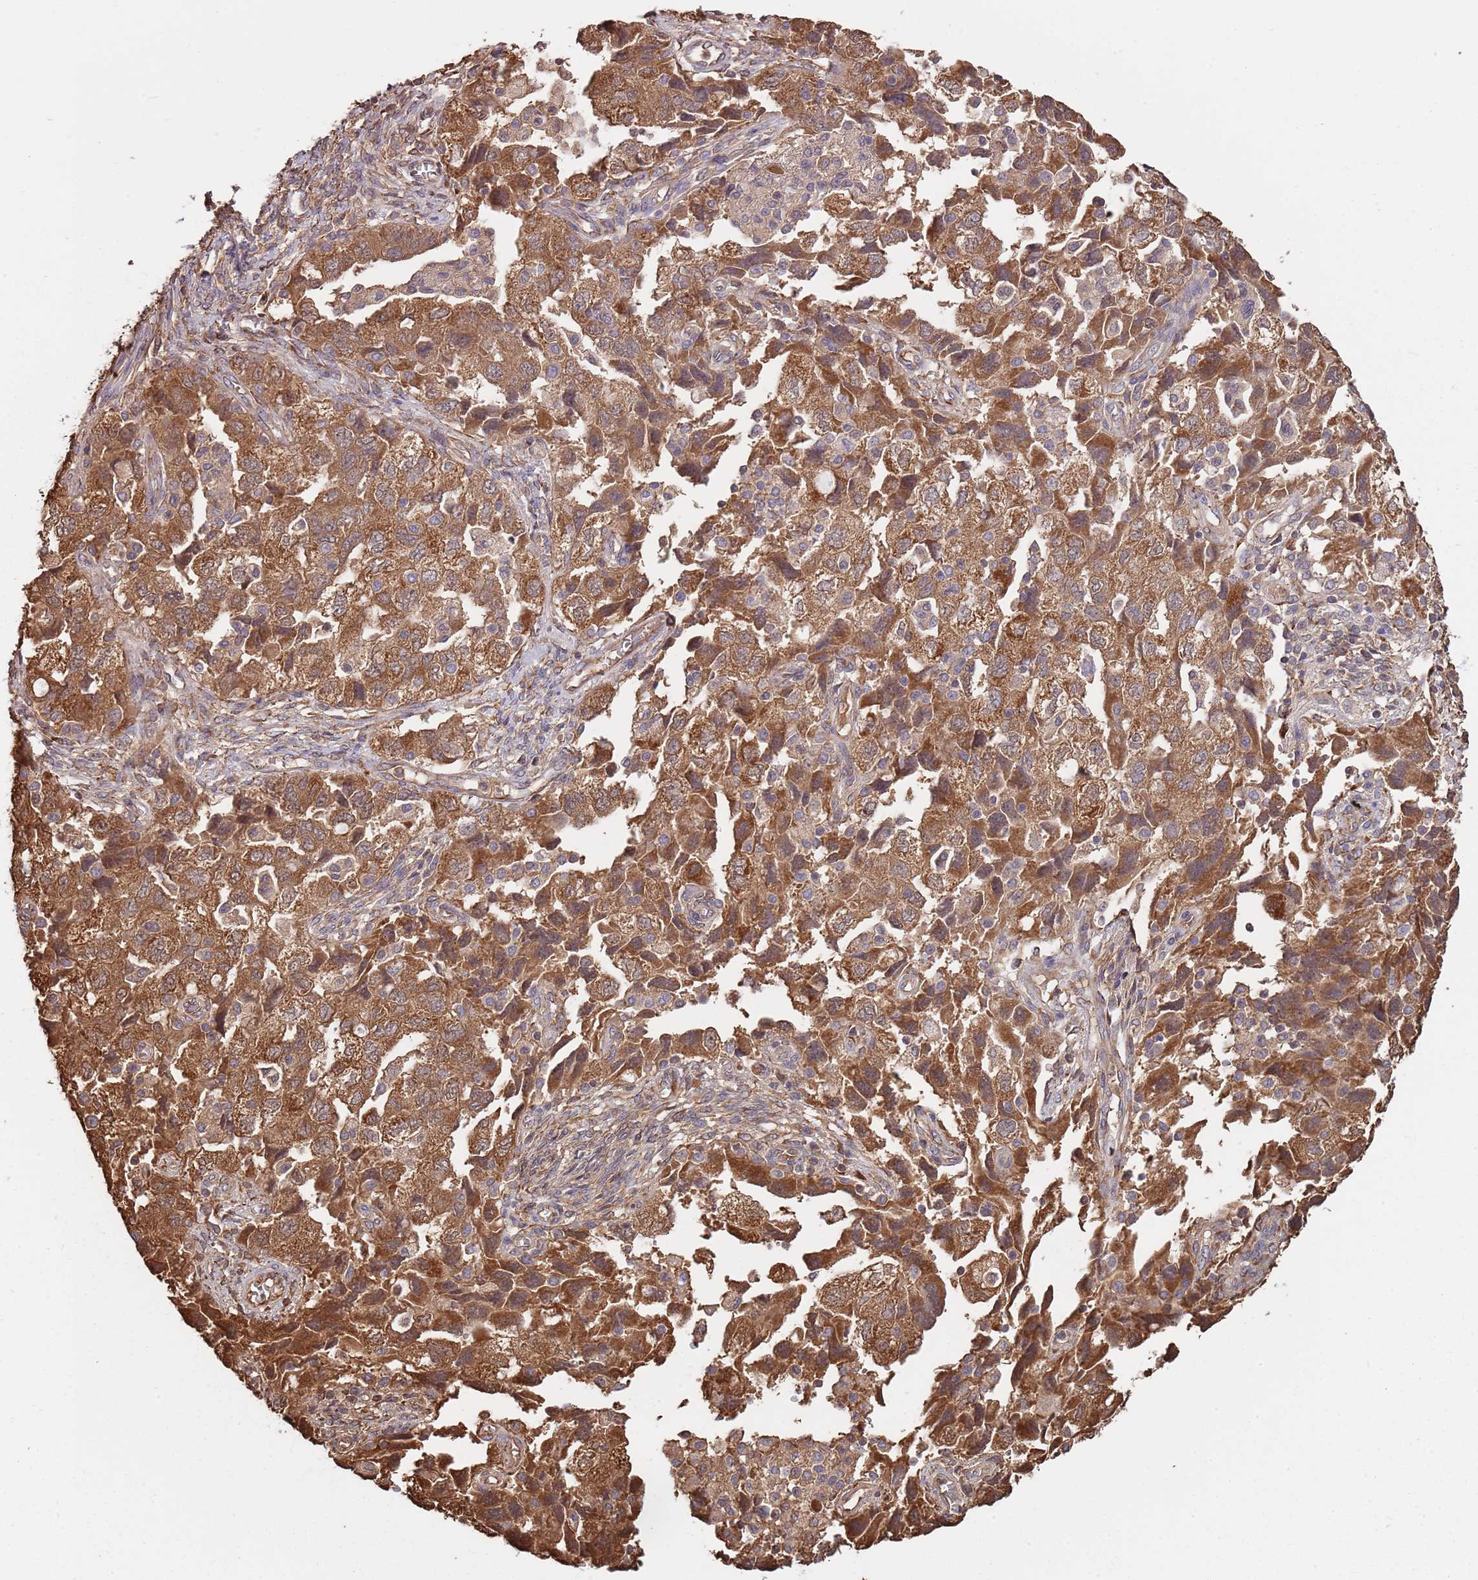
{"staining": {"intensity": "strong", "quantity": ">75%", "location": "cytoplasmic/membranous"}, "tissue": "ovarian cancer", "cell_type": "Tumor cells", "image_type": "cancer", "snomed": [{"axis": "morphology", "description": "Carcinoma, NOS"}, {"axis": "morphology", "description": "Cystadenocarcinoma, serous, NOS"}, {"axis": "topography", "description": "Ovary"}], "caption": "Immunohistochemistry histopathology image of human ovarian serous cystadenocarcinoma stained for a protein (brown), which demonstrates high levels of strong cytoplasmic/membranous expression in approximately >75% of tumor cells.", "gene": "COG4", "patient": {"sex": "female", "age": 69}}